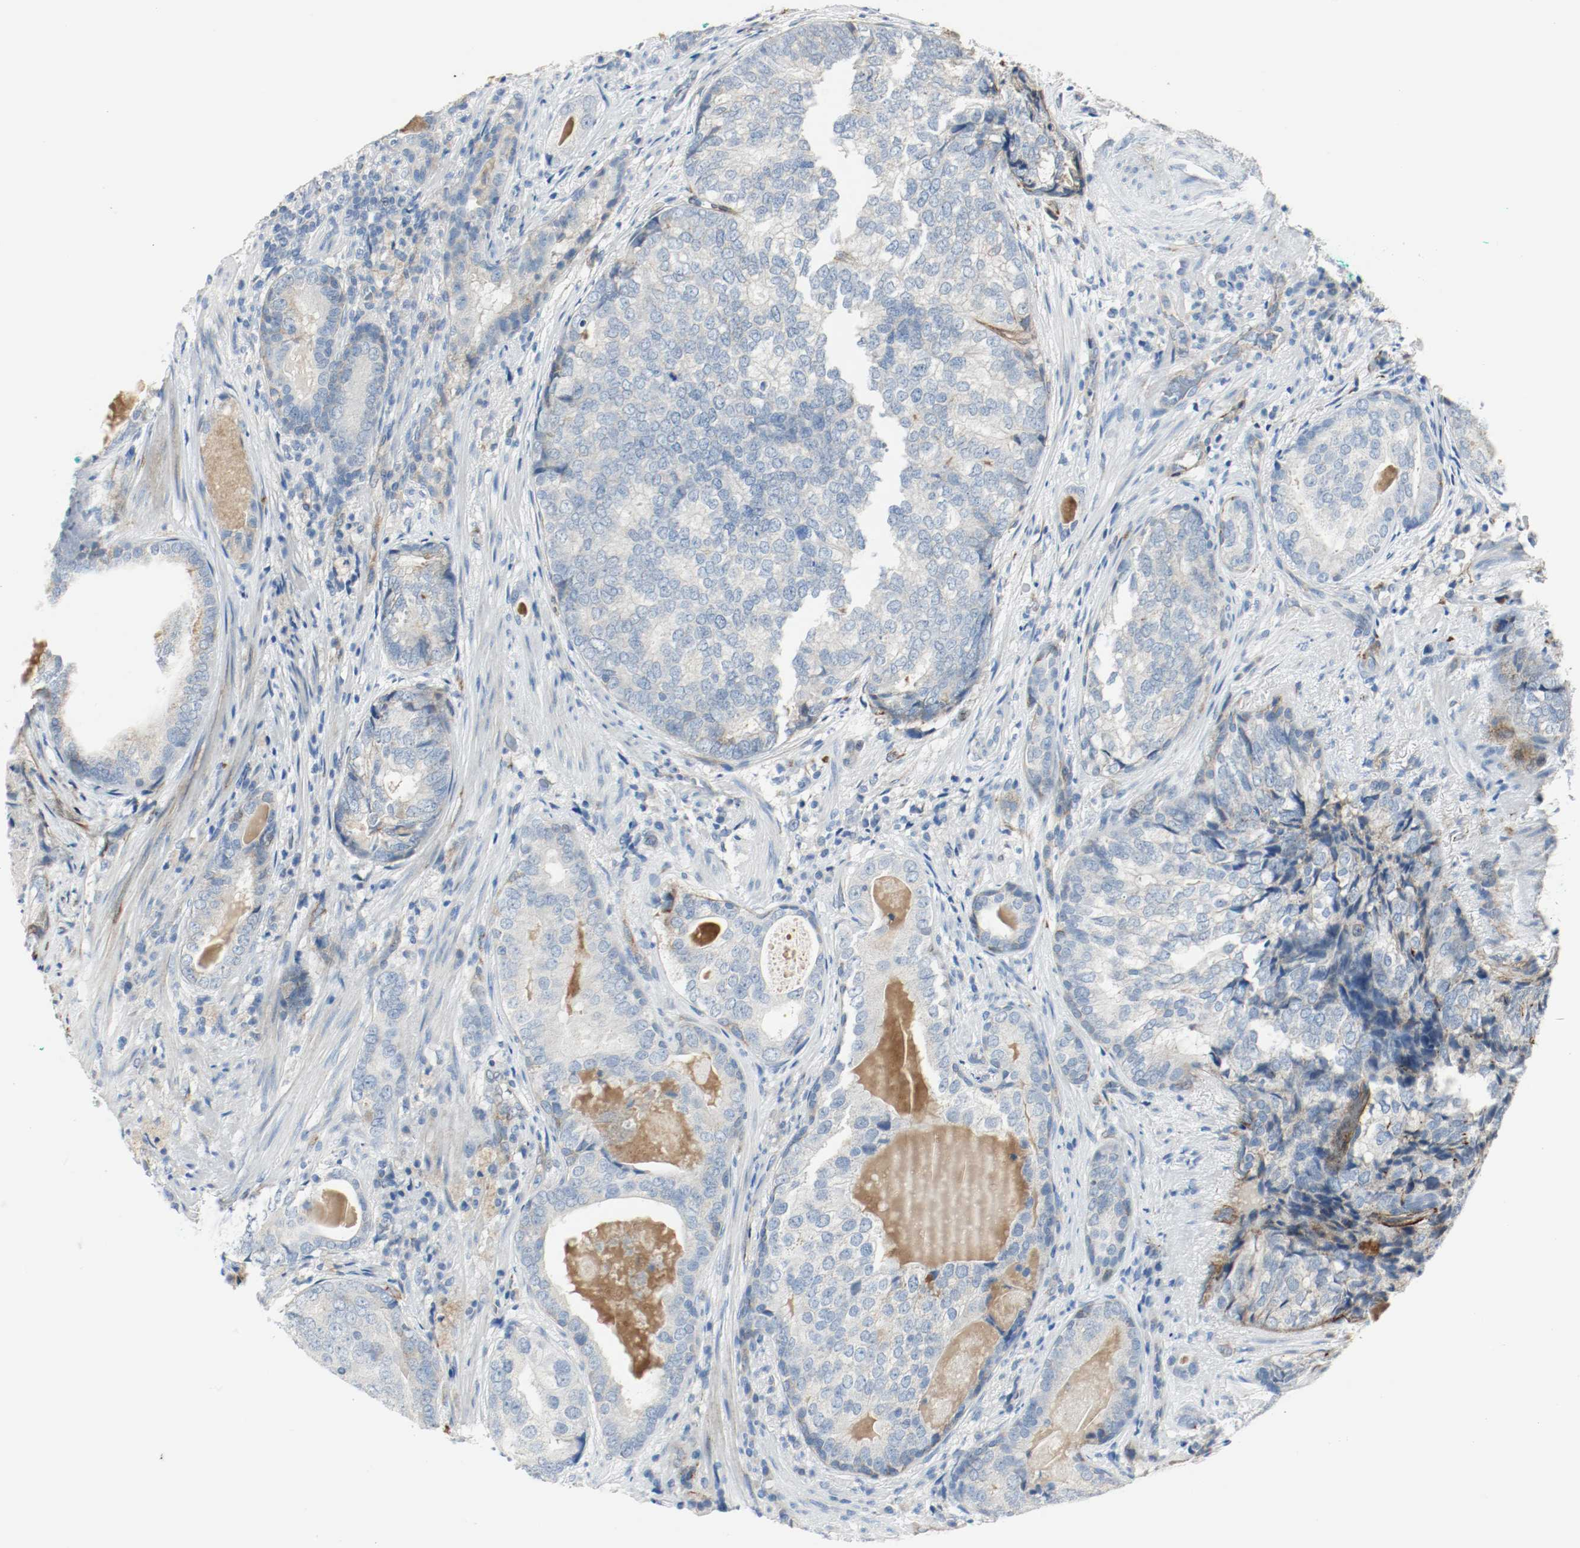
{"staining": {"intensity": "negative", "quantity": "none", "location": "none"}, "tissue": "prostate cancer", "cell_type": "Tumor cells", "image_type": "cancer", "snomed": [{"axis": "morphology", "description": "Adenocarcinoma, High grade"}, {"axis": "topography", "description": "Prostate"}], "caption": "Tumor cells are negative for protein expression in human prostate high-grade adenocarcinoma. (Stains: DAB IHC with hematoxylin counter stain, Microscopy: brightfield microscopy at high magnification).", "gene": "LAMB1", "patient": {"sex": "male", "age": 66}}